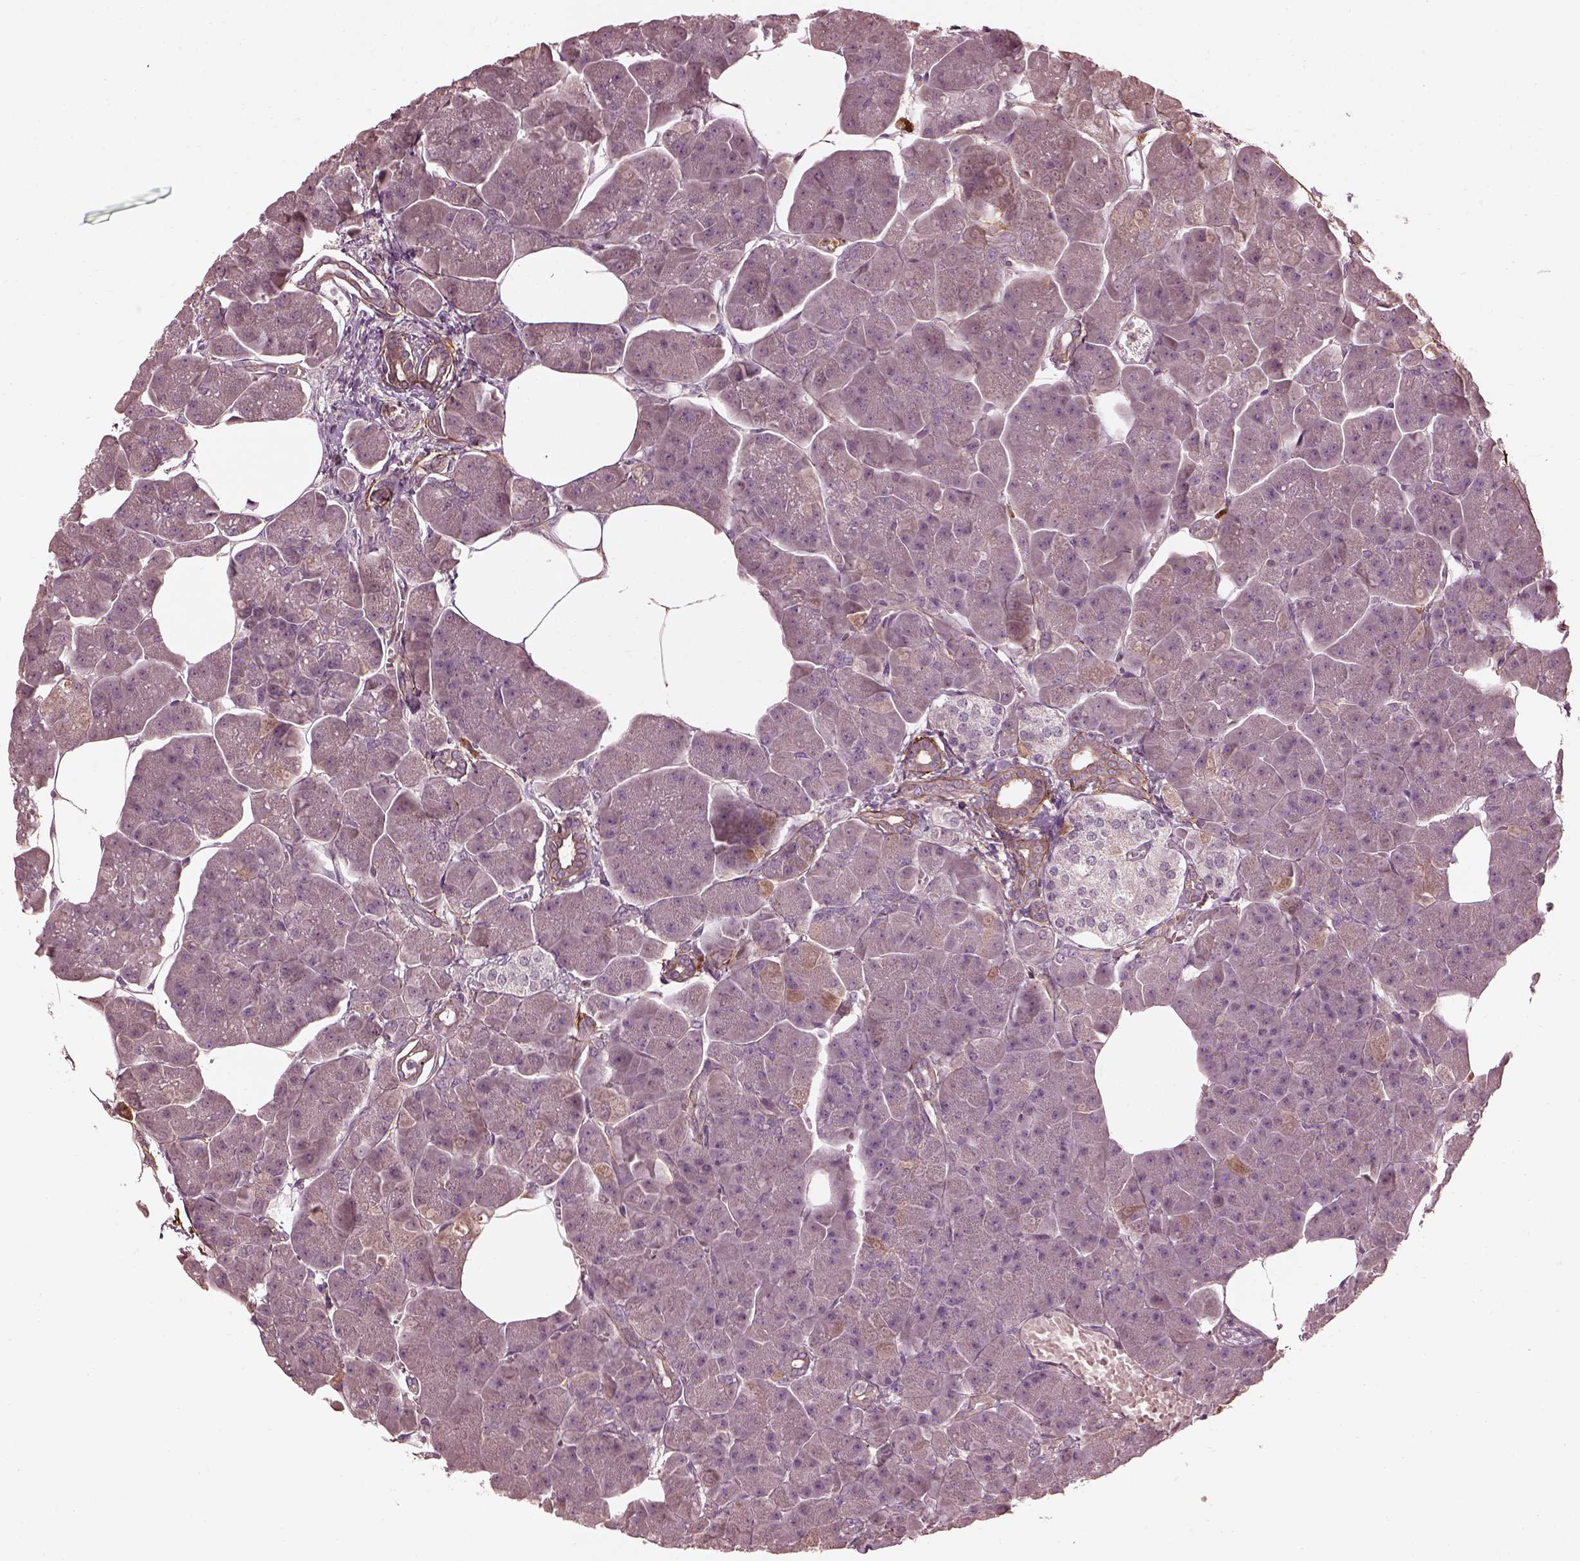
{"staining": {"intensity": "negative", "quantity": "none", "location": "none"}, "tissue": "pancreas", "cell_type": "Exocrine glandular cells", "image_type": "normal", "snomed": [{"axis": "morphology", "description": "Normal tissue, NOS"}, {"axis": "topography", "description": "Adipose tissue"}, {"axis": "topography", "description": "Pancreas"}, {"axis": "topography", "description": "Peripheral nerve tissue"}], "caption": "Protein analysis of benign pancreas demonstrates no significant expression in exocrine glandular cells.", "gene": "EFEMP1", "patient": {"sex": "female", "age": 58}}